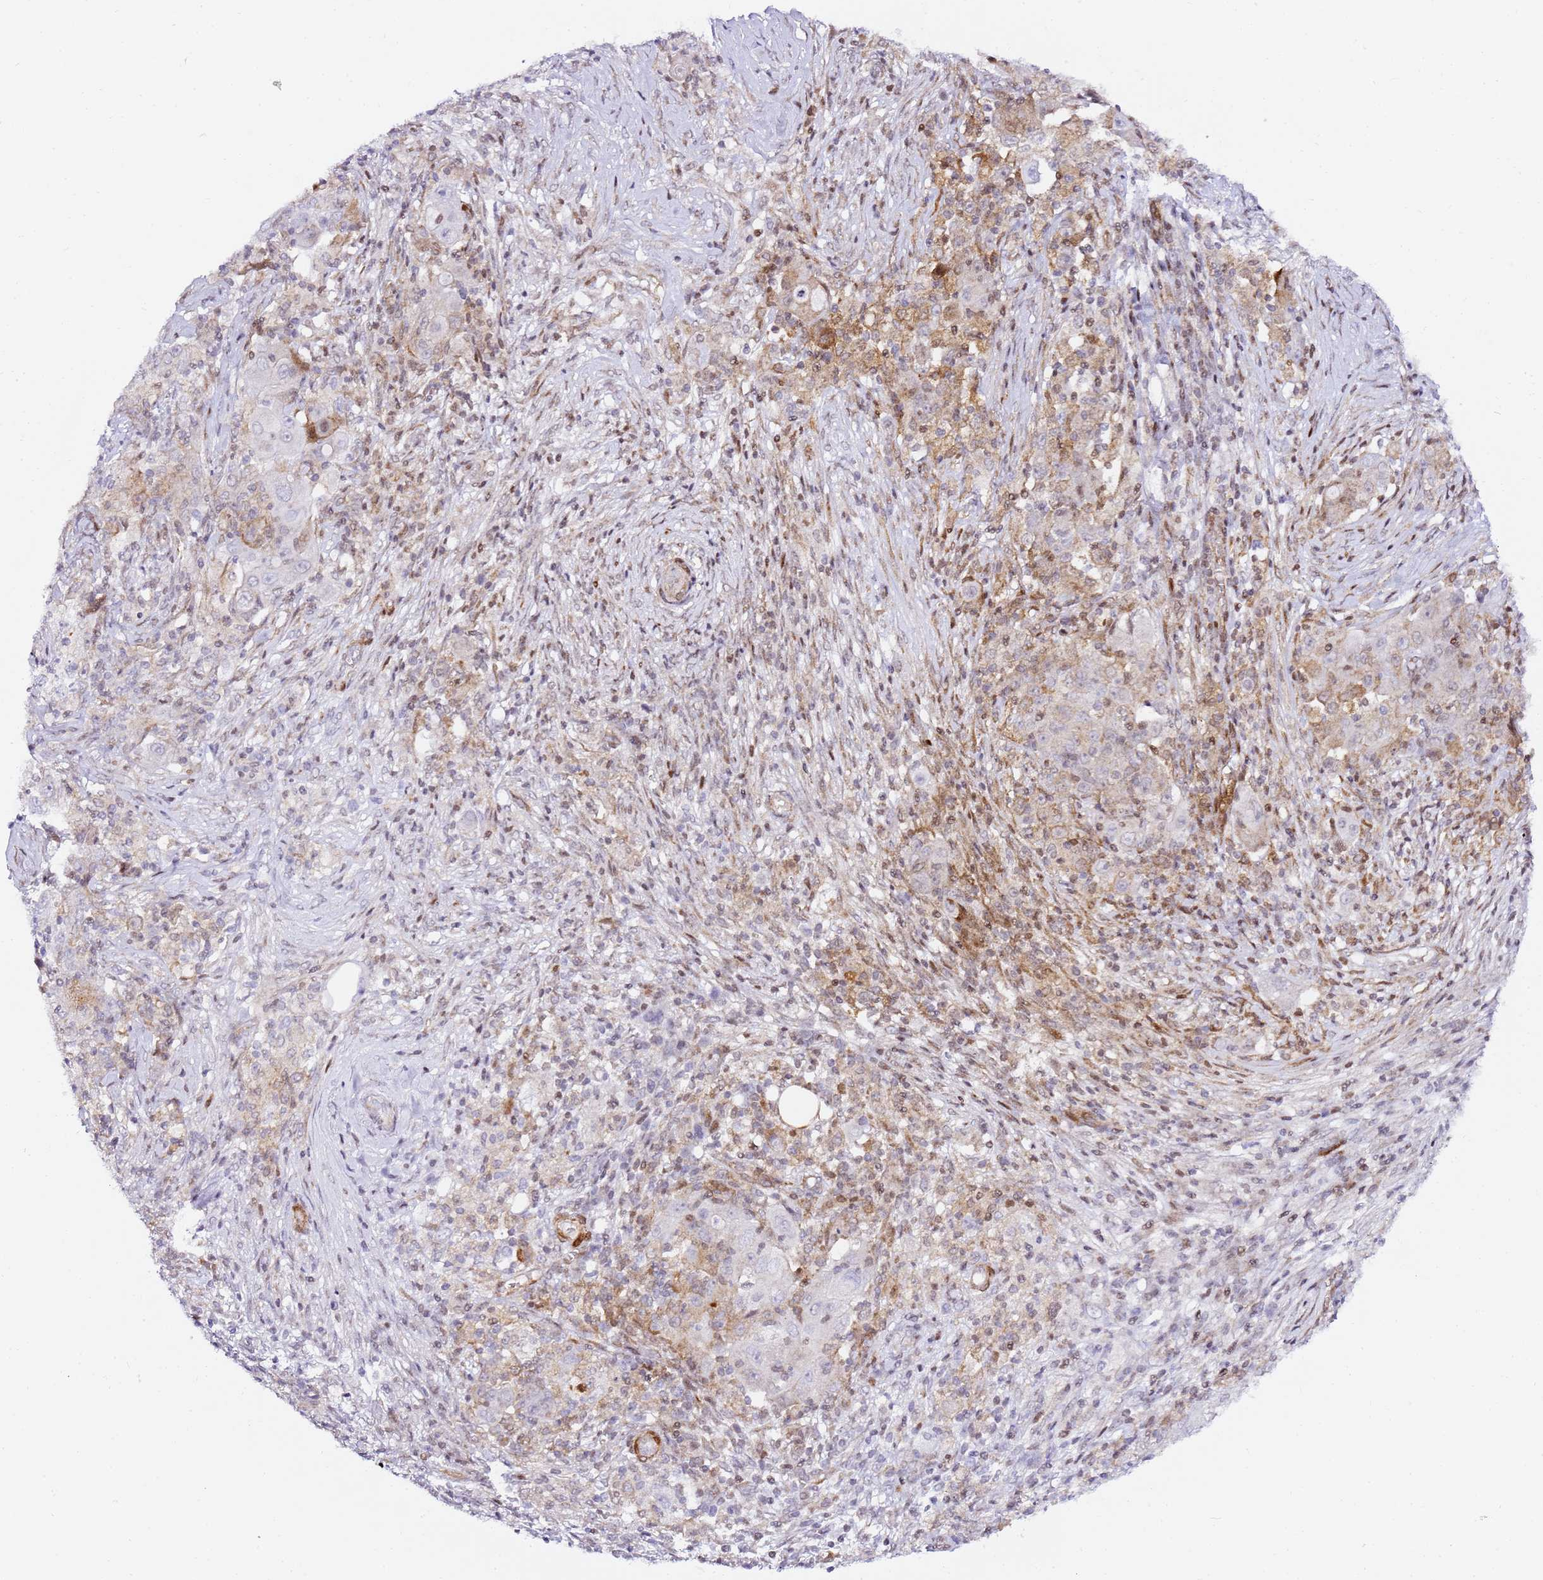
{"staining": {"intensity": "moderate", "quantity": "<25%", "location": "cytoplasmic/membranous"}, "tissue": "ovarian cancer", "cell_type": "Tumor cells", "image_type": "cancer", "snomed": [{"axis": "morphology", "description": "Carcinoma, endometroid"}, {"axis": "topography", "description": "Ovary"}], "caption": "DAB immunohistochemical staining of human ovarian endometroid carcinoma demonstrates moderate cytoplasmic/membranous protein positivity in approximately <25% of tumor cells. The staining is performed using DAB brown chromogen to label protein expression. The nuclei are counter-stained blue using hematoxylin.", "gene": "GBP2", "patient": {"sex": "female", "age": 42}}